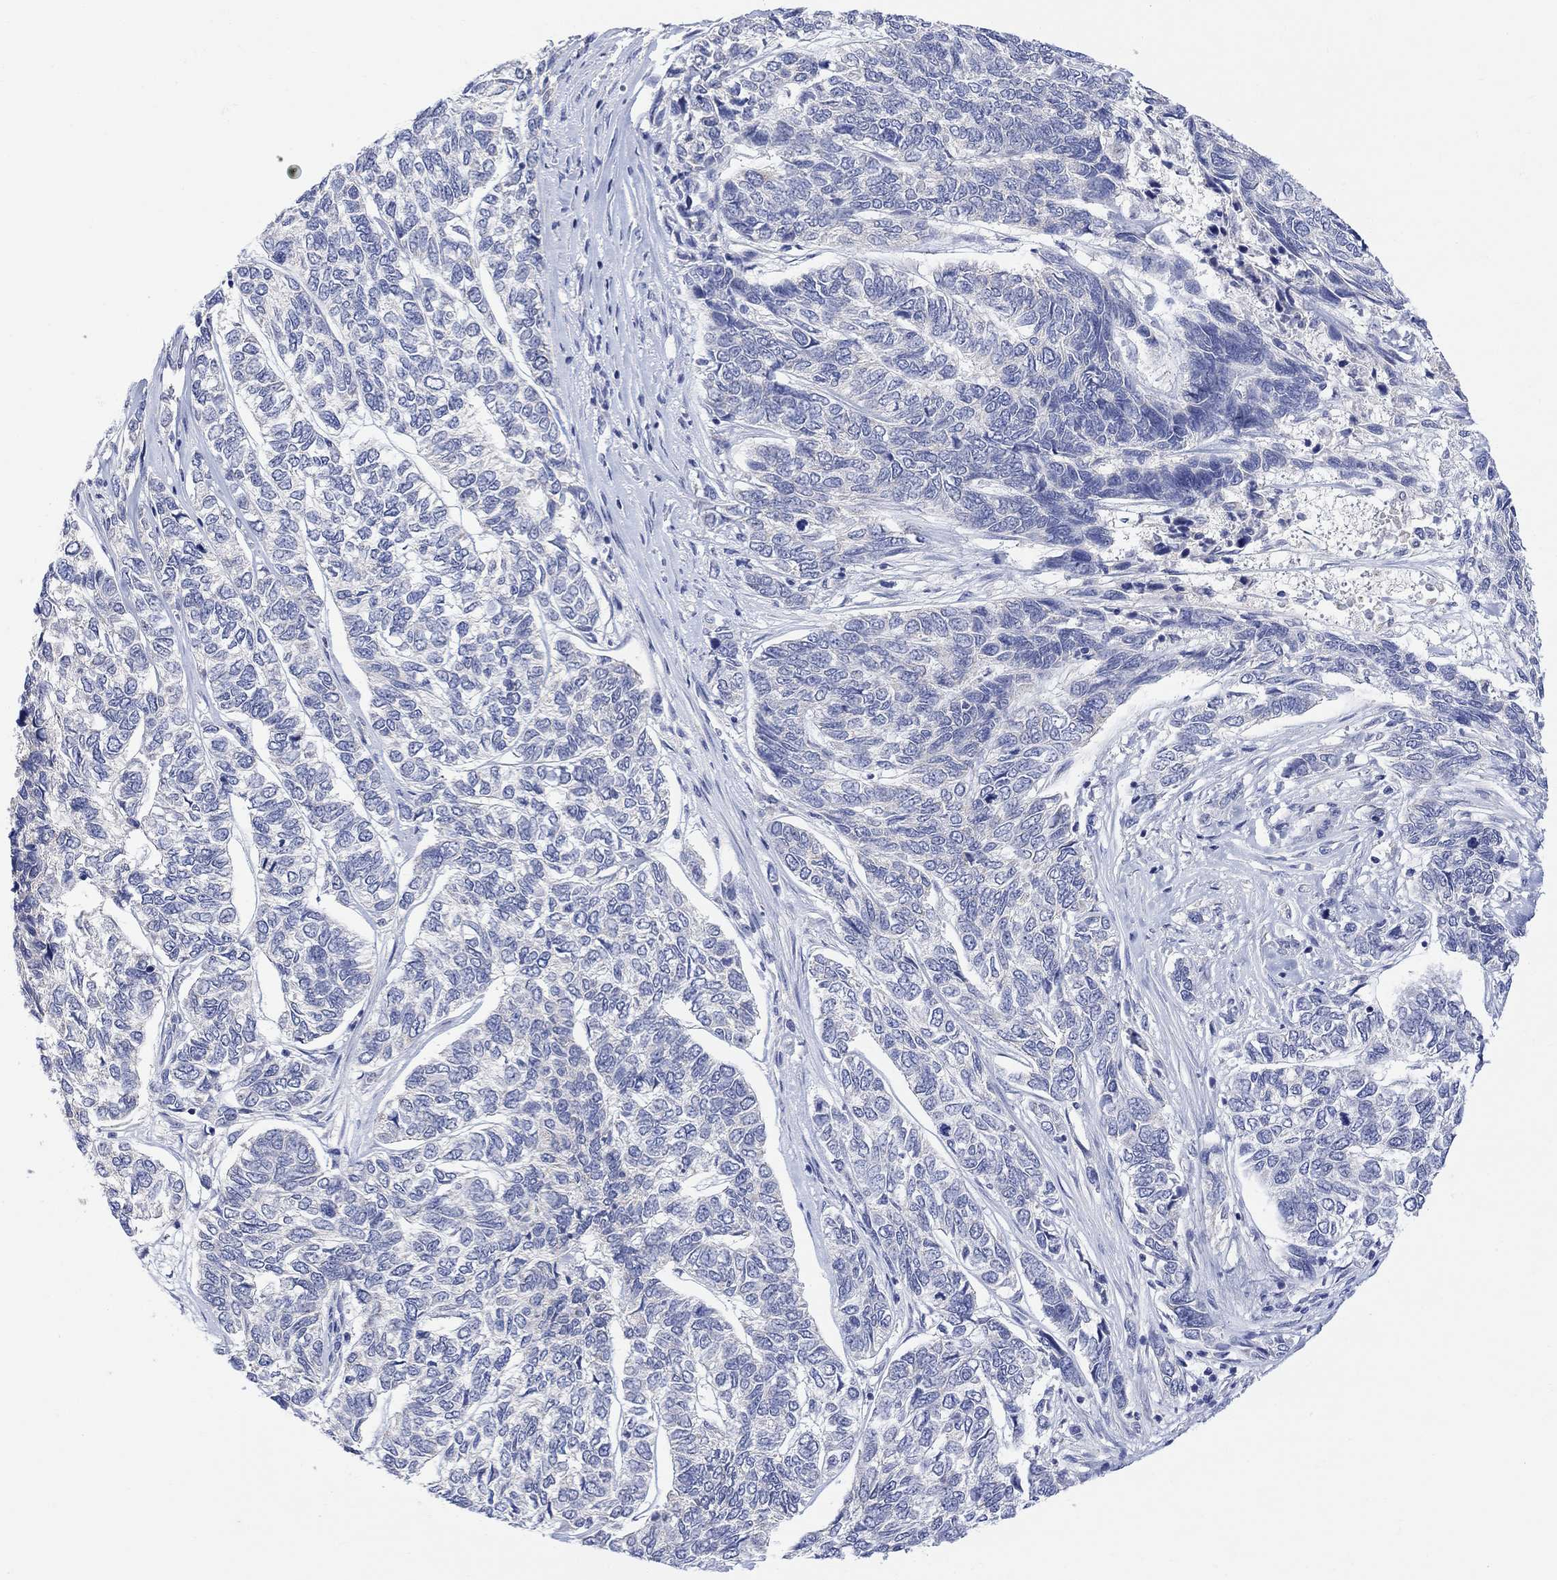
{"staining": {"intensity": "negative", "quantity": "none", "location": "none"}, "tissue": "skin cancer", "cell_type": "Tumor cells", "image_type": "cancer", "snomed": [{"axis": "morphology", "description": "Basal cell carcinoma"}, {"axis": "topography", "description": "Skin"}], "caption": "Immunohistochemistry micrograph of human skin cancer stained for a protein (brown), which displays no expression in tumor cells.", "gene": "FBP2", "patient": {"sex": "female", "age": 65}}